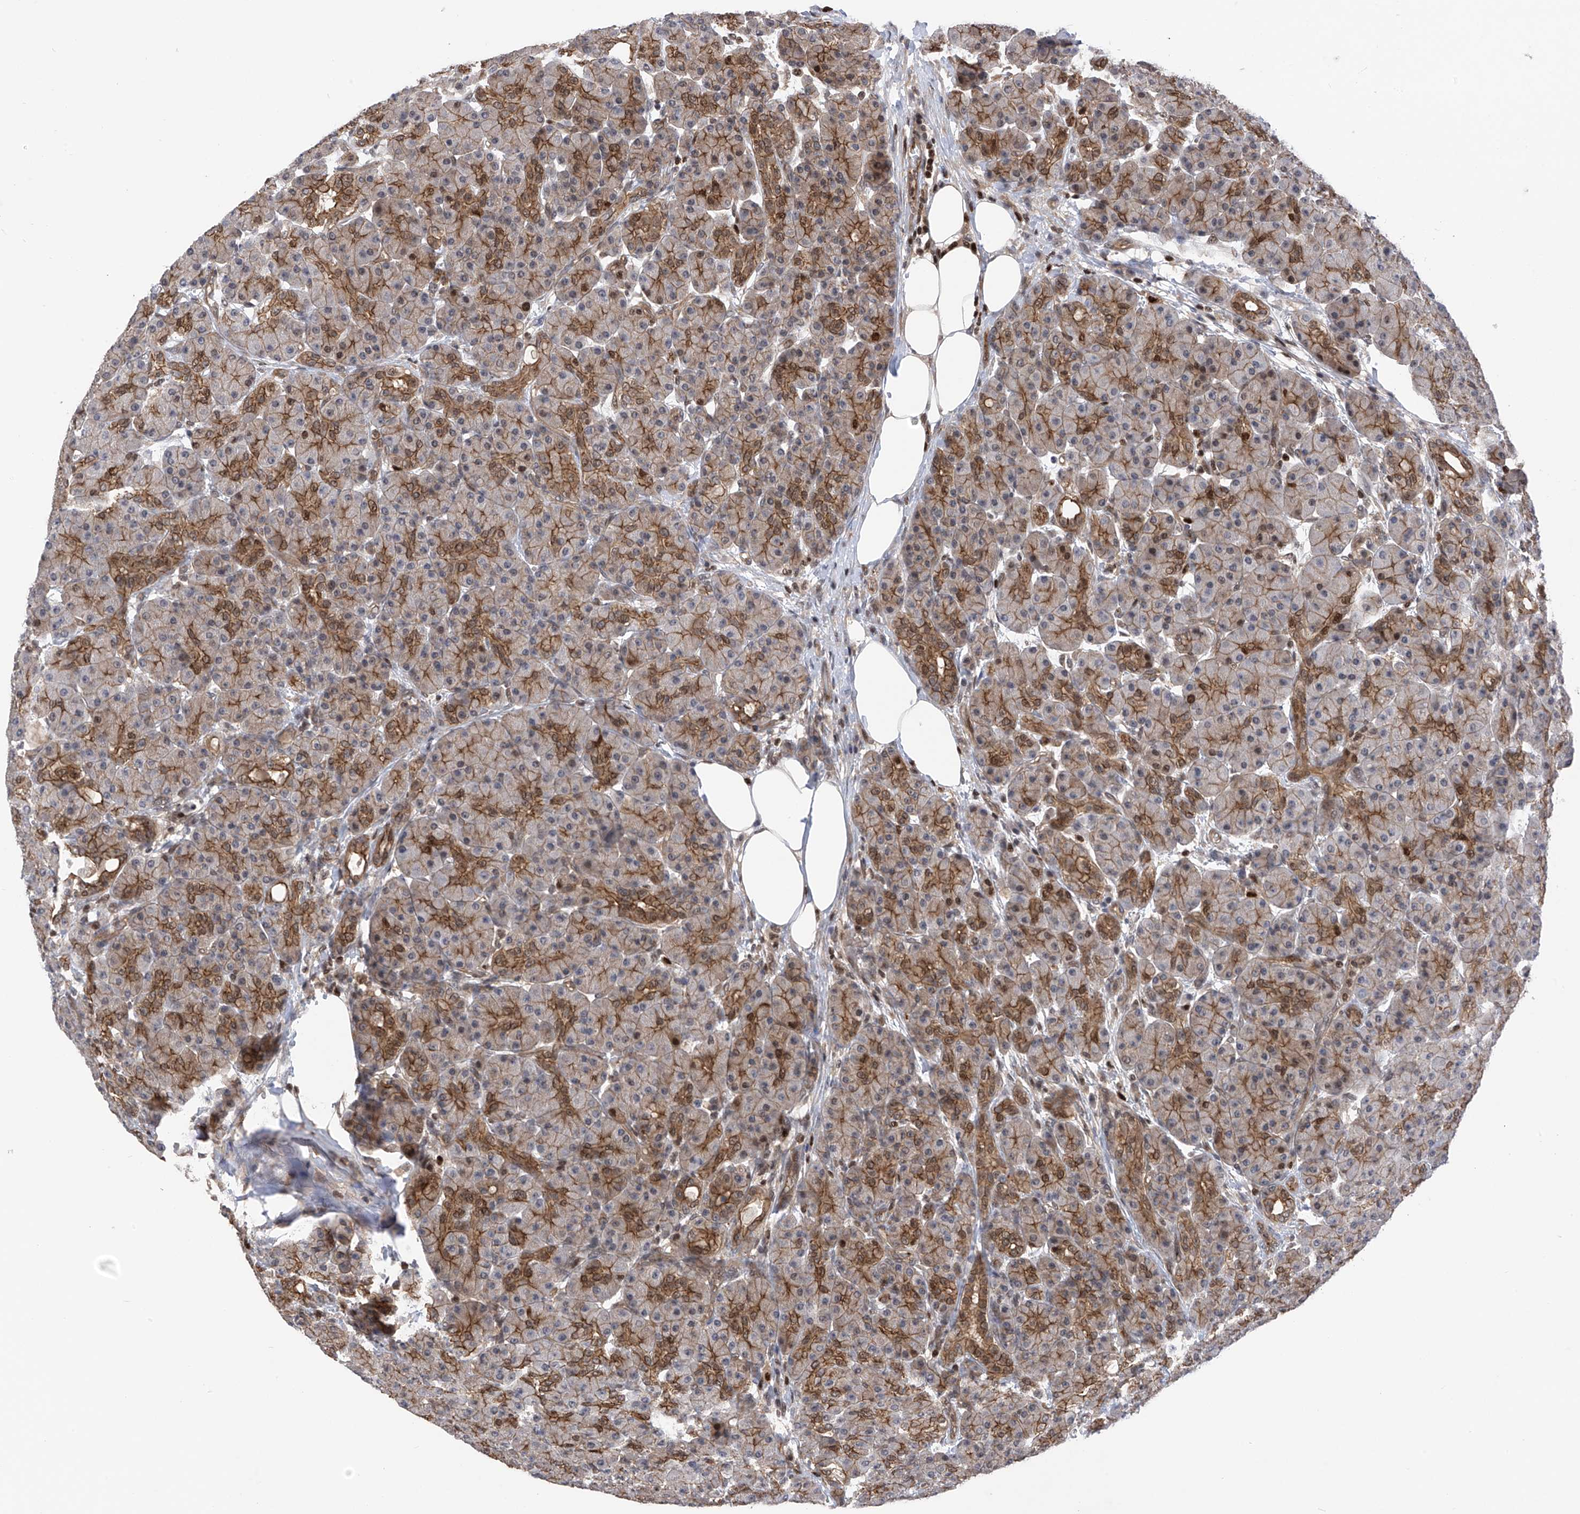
{"staining": {"intensity": "moderate", "quantity": "25%-75%", "location": "cytoplasmic/membranous"}, "tissue": "pancreas", "cell_type": "Exocrine glandular cells", "image_type": "normal", "snomed": [{"axis": "morphology", "description": "Normal tissue, NOS"}, {"axis": "topography", "description": "Pancreas"}], "caption": "Immunohistochemistry (DAB) staining of unremarkable pancreas shows moderate cytoplasmic/membranous protein expression in approximately 25%-75% of exocrine glandular cells.", "gene": "DNAJC9", "patient": {"sex": "male", "age": 63}}